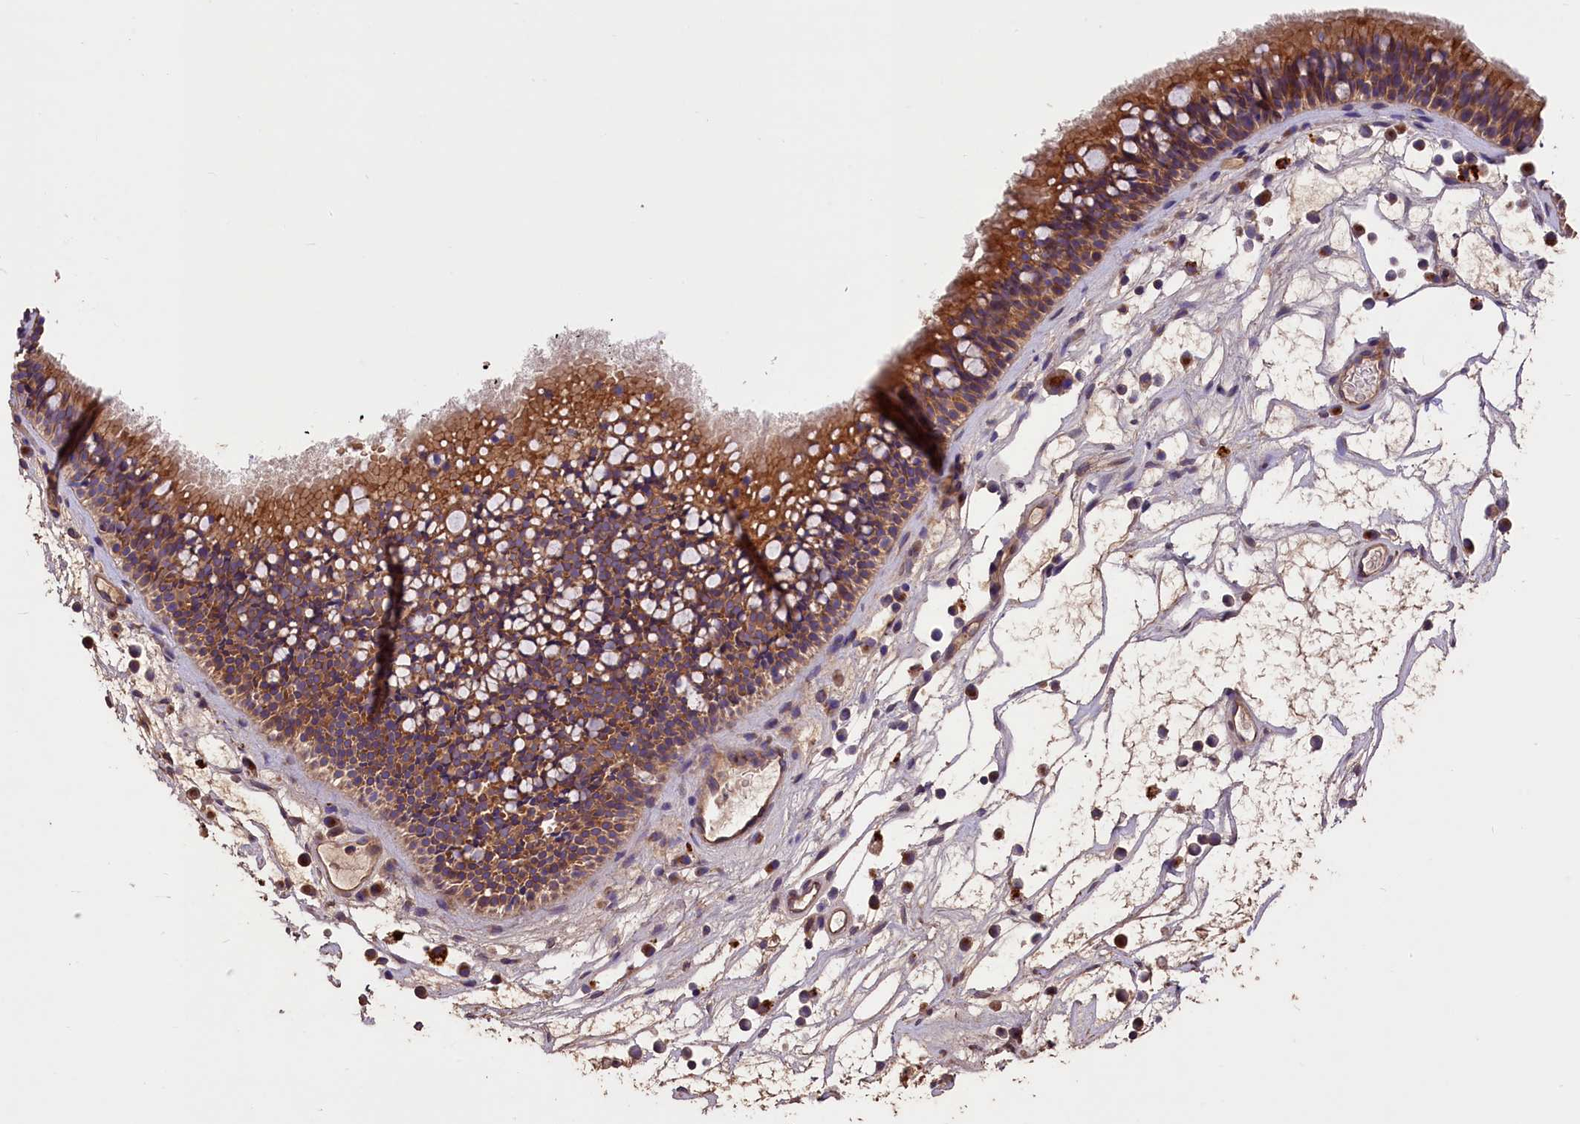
{"staining": {"intensity": "moderate", "quantity": ">75%", "location": "cytoplasmic/membranous"}, "tissue": "nasopharynx", "cell_type": "Respiratory epithelial cells", "image_type": "normal", "snomed": [{"axis": "morphology", "description": "Normal tissue, NOS"}, {"axis": "morphology", "description": "Inflammation, NOS"}, {"axis": "morphology", "description": "Malignant melanoma, Metastatic site"}, {"axis": "topography", "description": "Nasopharynx"}], "caption": "A micrograph of human nasopharynx stained for a protein shows moderate cytoplasmic/membranous brown staining in respiratory epithelial cells.", "gene": "ERMARD", "patient": {"sex": "male", "age": 70}}